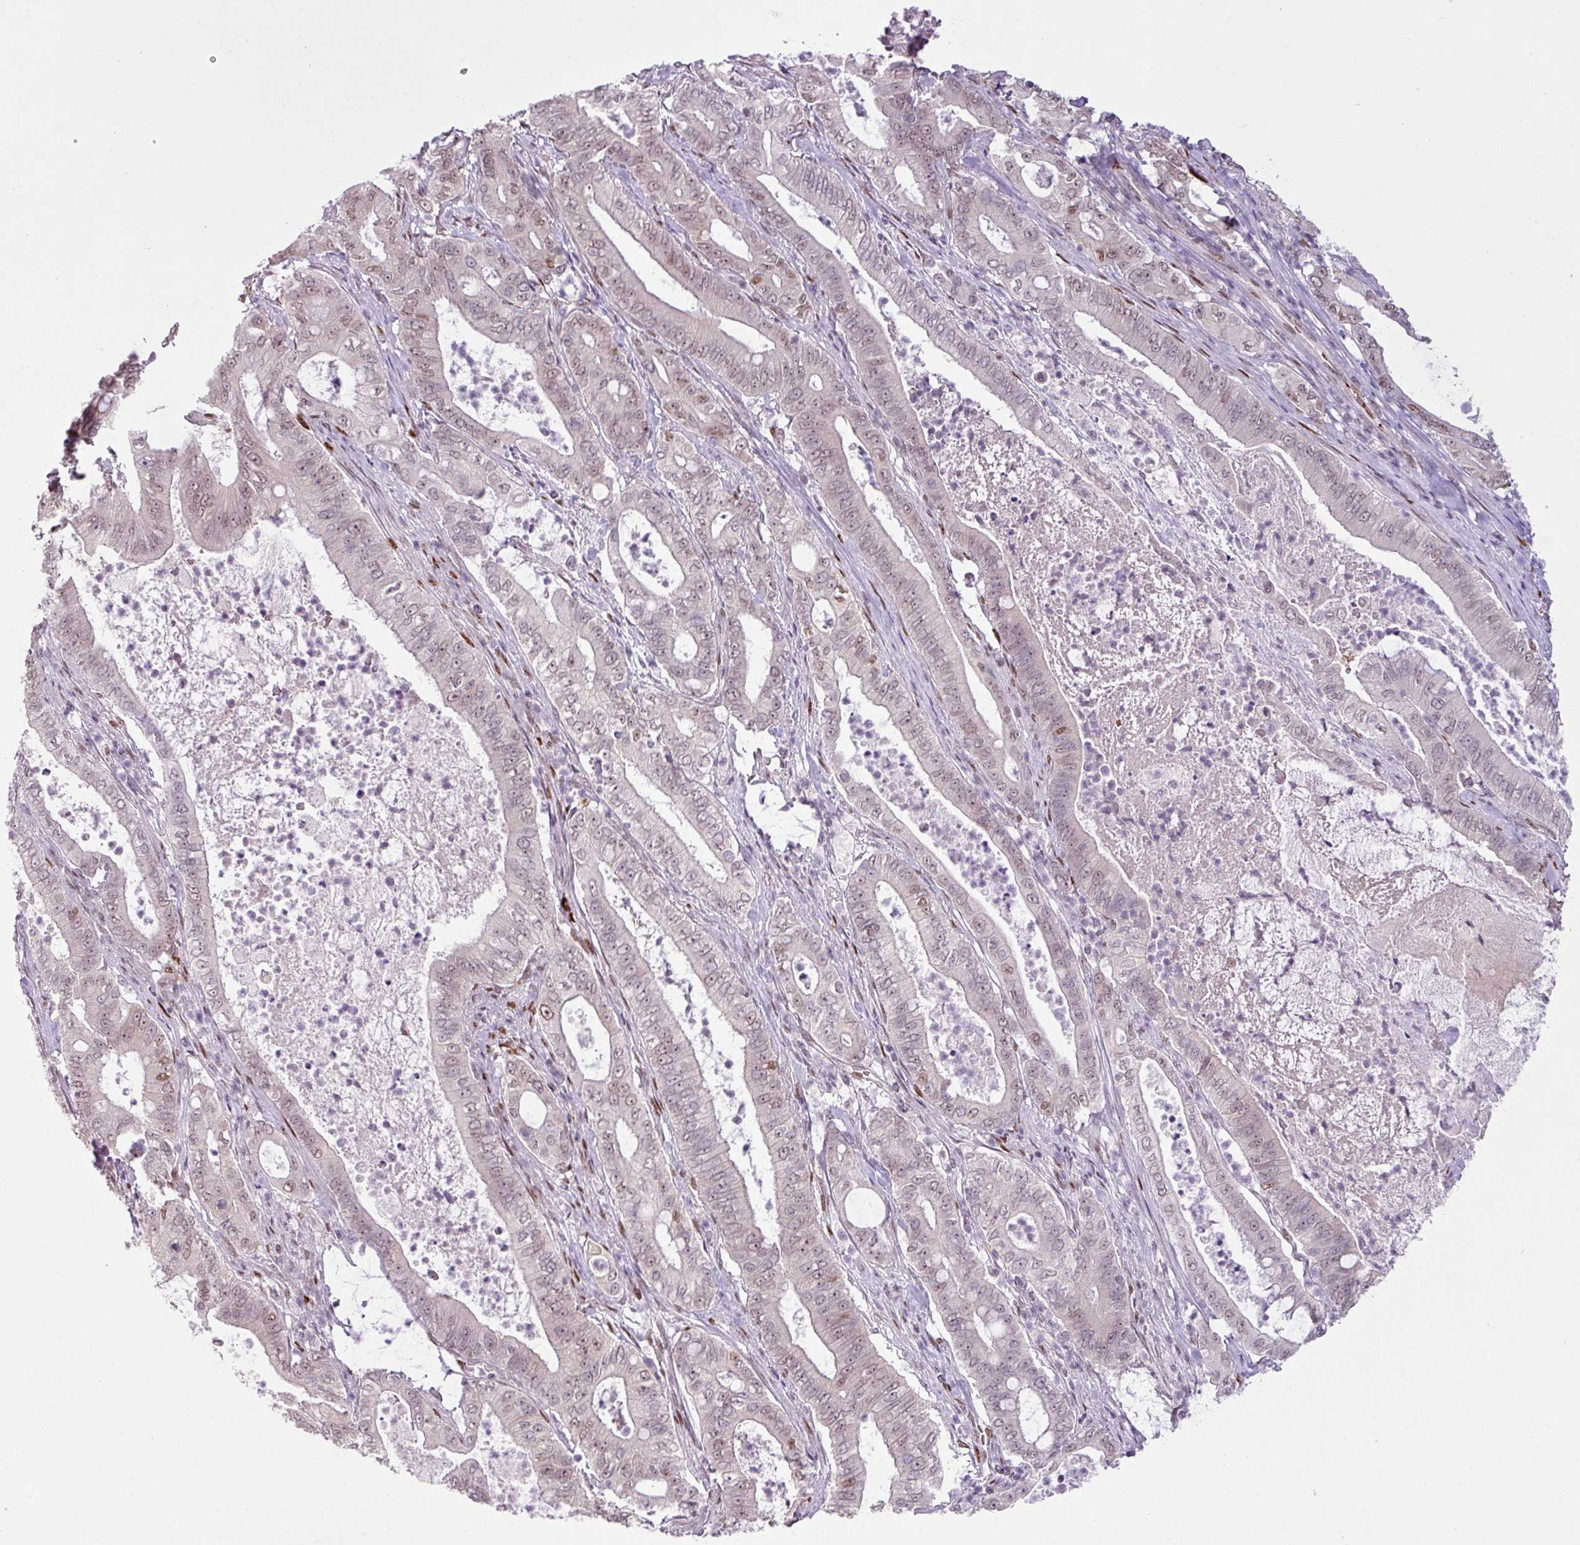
{"staining": {"intensity": "weak", "quantity": "25%-75%", "location": "nuclear"}, "tissue": "pancreatic cancer", "cell_type": "Tumor cells", "image_type": "cancer", "snomed": [{"axis": "morphology", "description": "Adenocarcinoma, NOS"}, {"axis": "topography", "description": "Pancreas"}], "caption": "Weak nuclear protein positivity is appreciated in approximately 25%-75% of tumor cells in pancreatic cancer.", "gene": "PRDM5", "patient": {"sex": "male", "age": 71}}